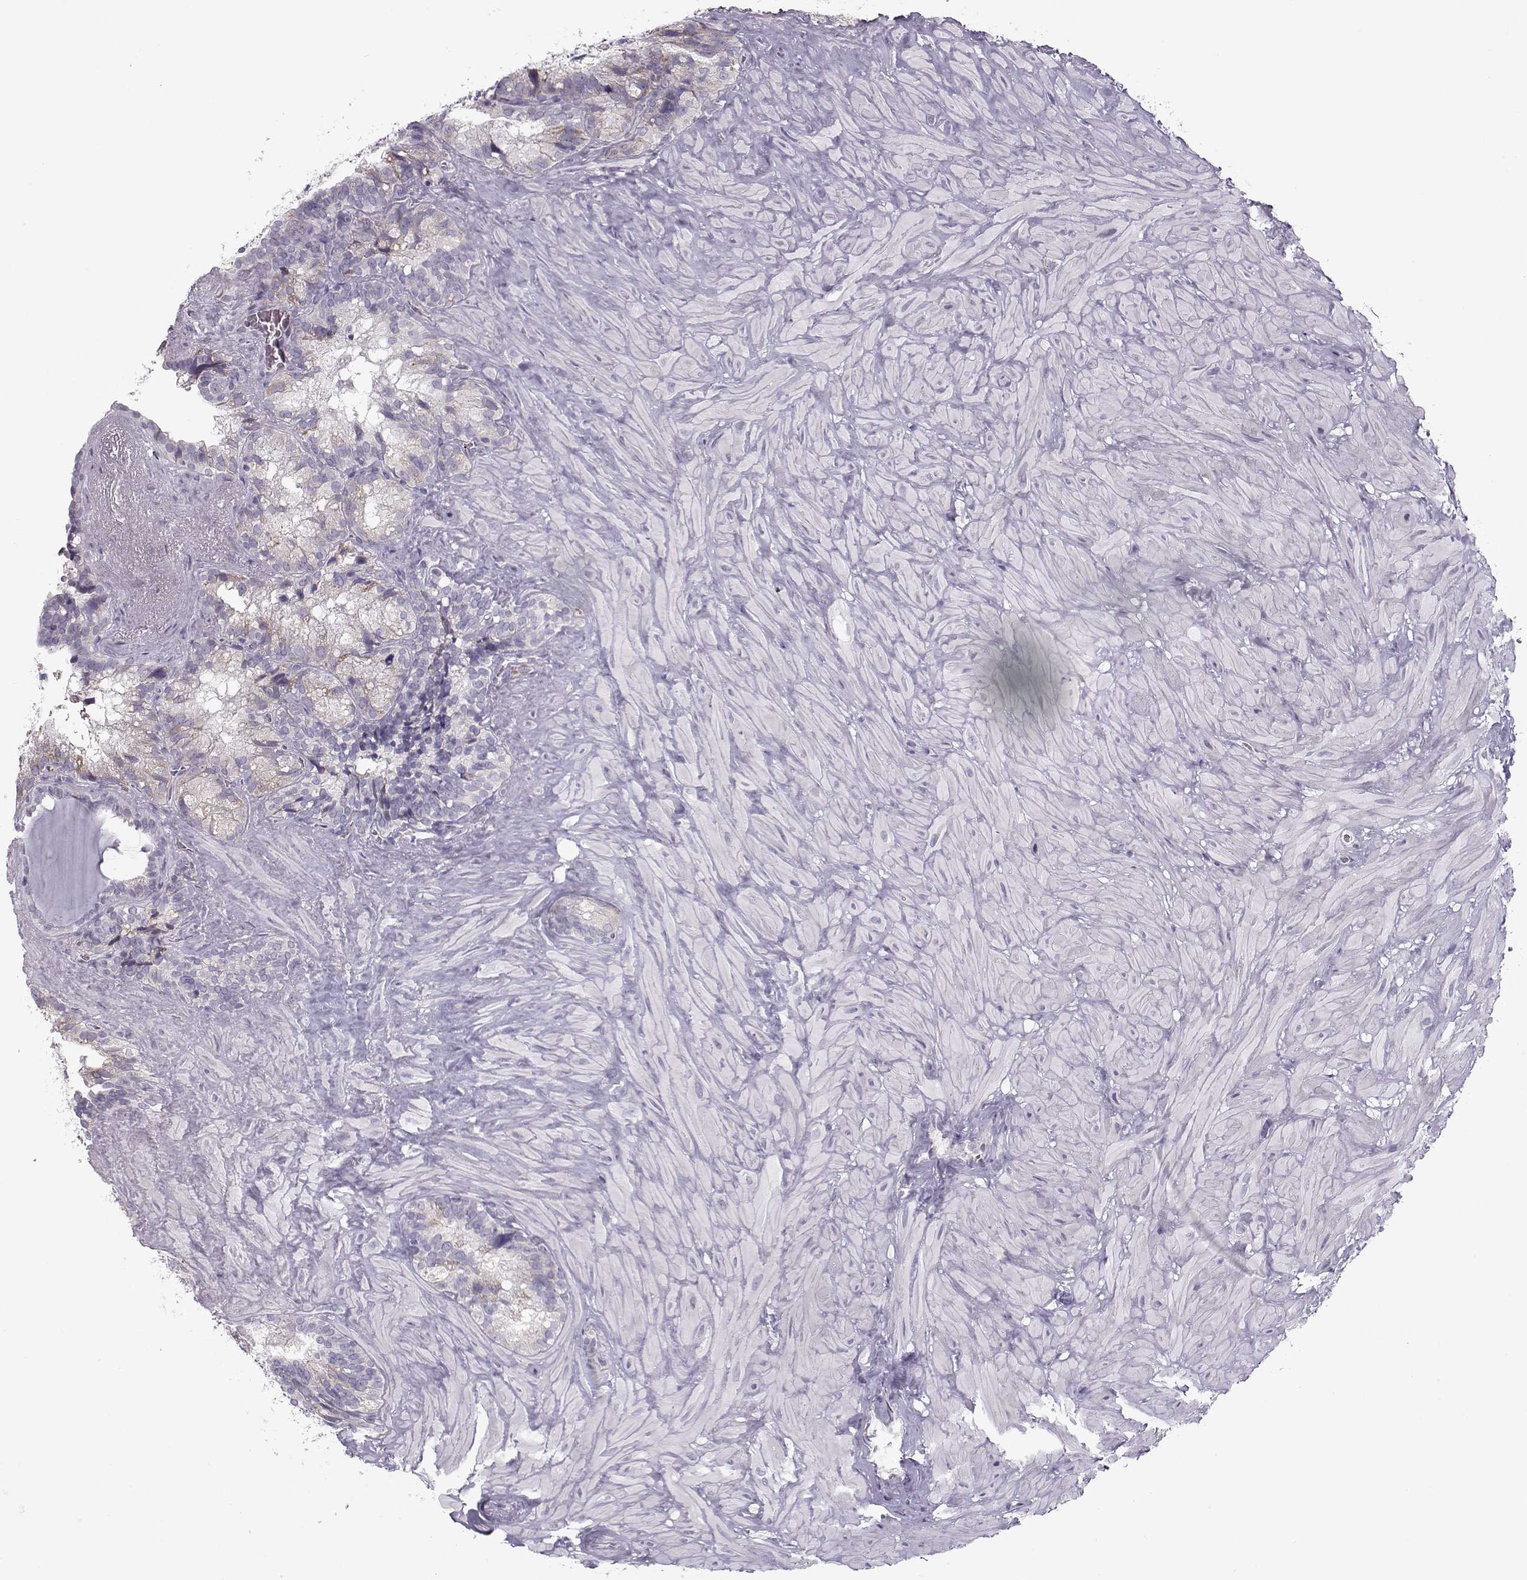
{"staining": {"intensity": "weak", "quantity": "<25%", "location": "cytoplasmic/membranous"}, "tissue": "seminal vesicle", "cell_type": "Glandular cells", "image_type": "normal", "snomed": [{"axis": "morphology", "description": "Normal tissue, NOS"}, {"axis": "topography", "description": "Seminal veicle"}], "caption": "High magnification brightfield microscopy of normal seminal vesicle stained with DAB (3,3'-diaminobenzidine) (brown) and counterstained with hematoxylin (blue): glandular cells show no significant expression. (DAB immunohistochemistry visualized using brightfield microscopy, high magnification).", "gene": "KLF17", "patient": {"sex": "male", "age": 72}}